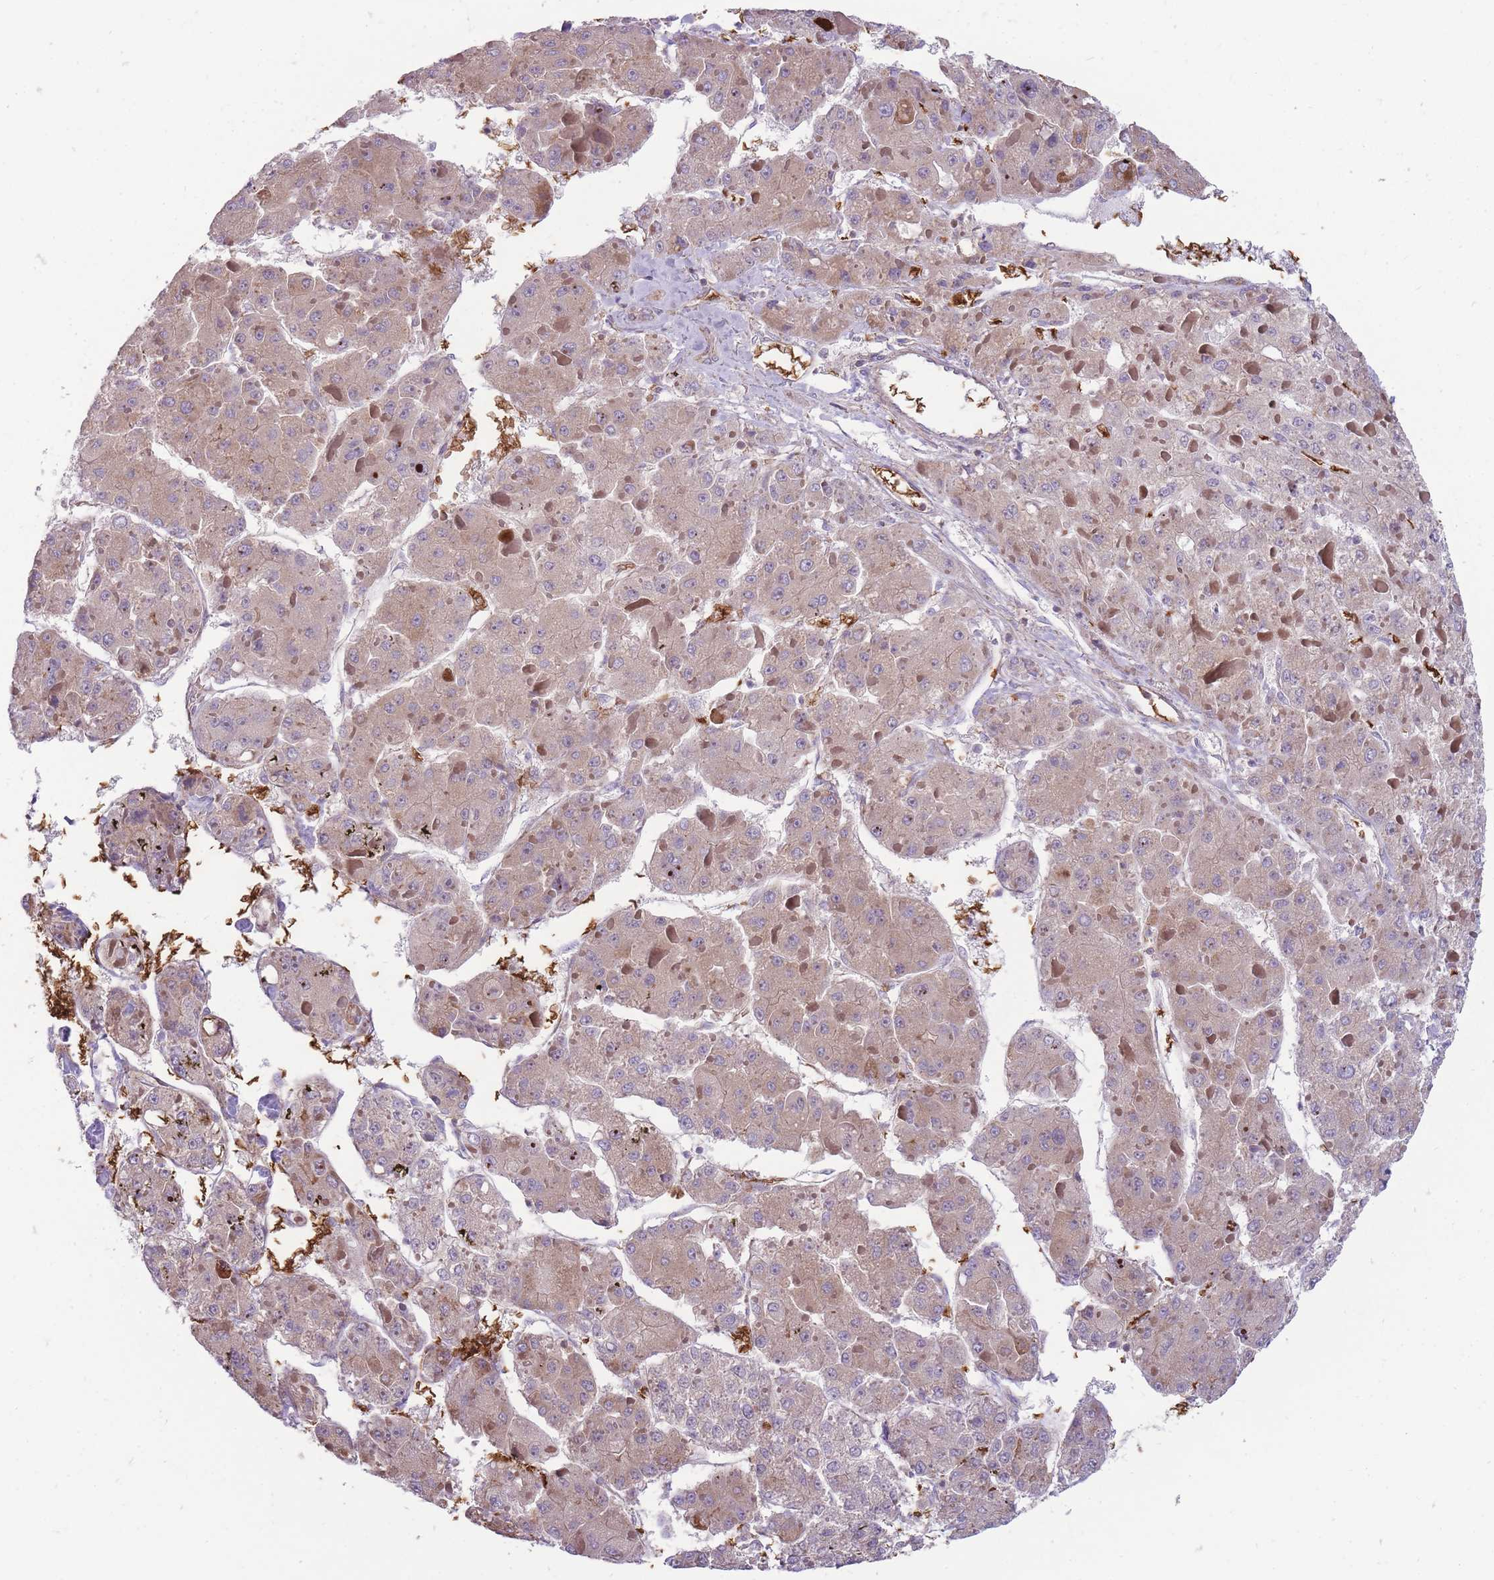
{"staining": {"intensity": "weak", "quantity": "25%-75%", "location": "cytoplasmic/membranous"}, "tissue": "liver cancer", "cell_type": "Tumor cells", "image_type": "cancer", "snomed": [{"axis": "morphology", "description": "Carcinoma, Hepatocellular, NOS"}, {"axis": "topography", "description": "Liver"}], "caption": "Human liver cancer stained with a brown dye displays weak cytoplasmic/membranous positive expression in about 25%-75% of tumor cells.", "gene": "ANKRD10", "patient": {"sex": "female", "age": 73}}